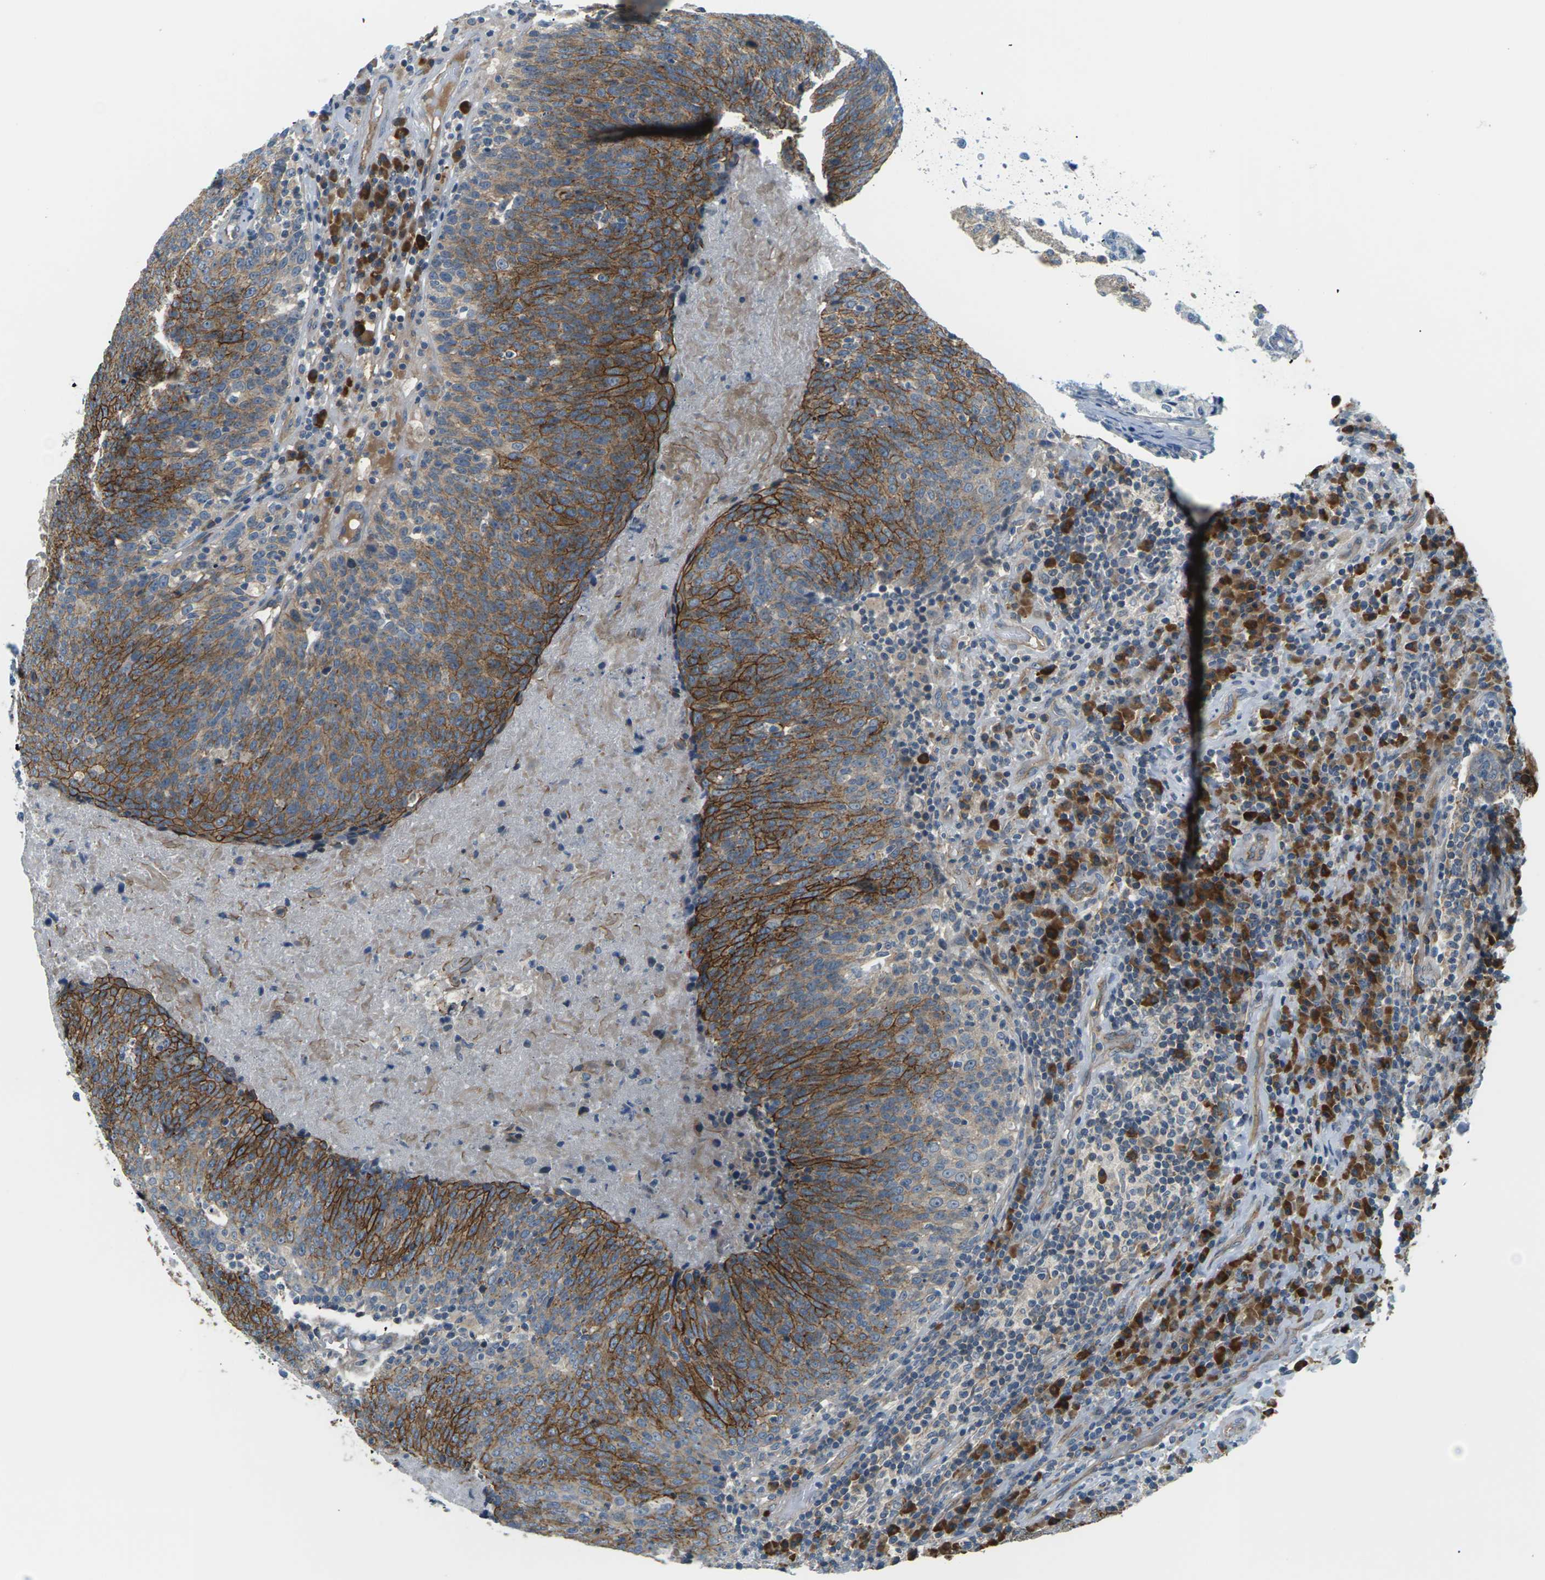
{"staining": {"intensity": "strong", "quantity": "25%-75%", "location": "cytoplasmic/membranous"}, "tissue": "head and neck cancer", "cell_type": "Tumor cells", "image_type": "cancer", "snomed": [{"axis": "morphology", "description": "Squamous cell carcinoma, NOS"}, {"axis": "morphology", "description": "Squamous cell carcinoma, metastatic, NOS"}, {"axis": "topography", "description": "Lymph node"}, {"axis": "topography", "description": "Head-Neck"}], "caption": "IHC histopathology image of head and neck squamous cell carcinoma stained for a protein (brown), which reveals high levels of strong cytoplasmic/membranous positivity in approximately 25%-75% of tumor cells.", "gene": "SLC13A3", "patient": {"sex": "male", "age": 62}}